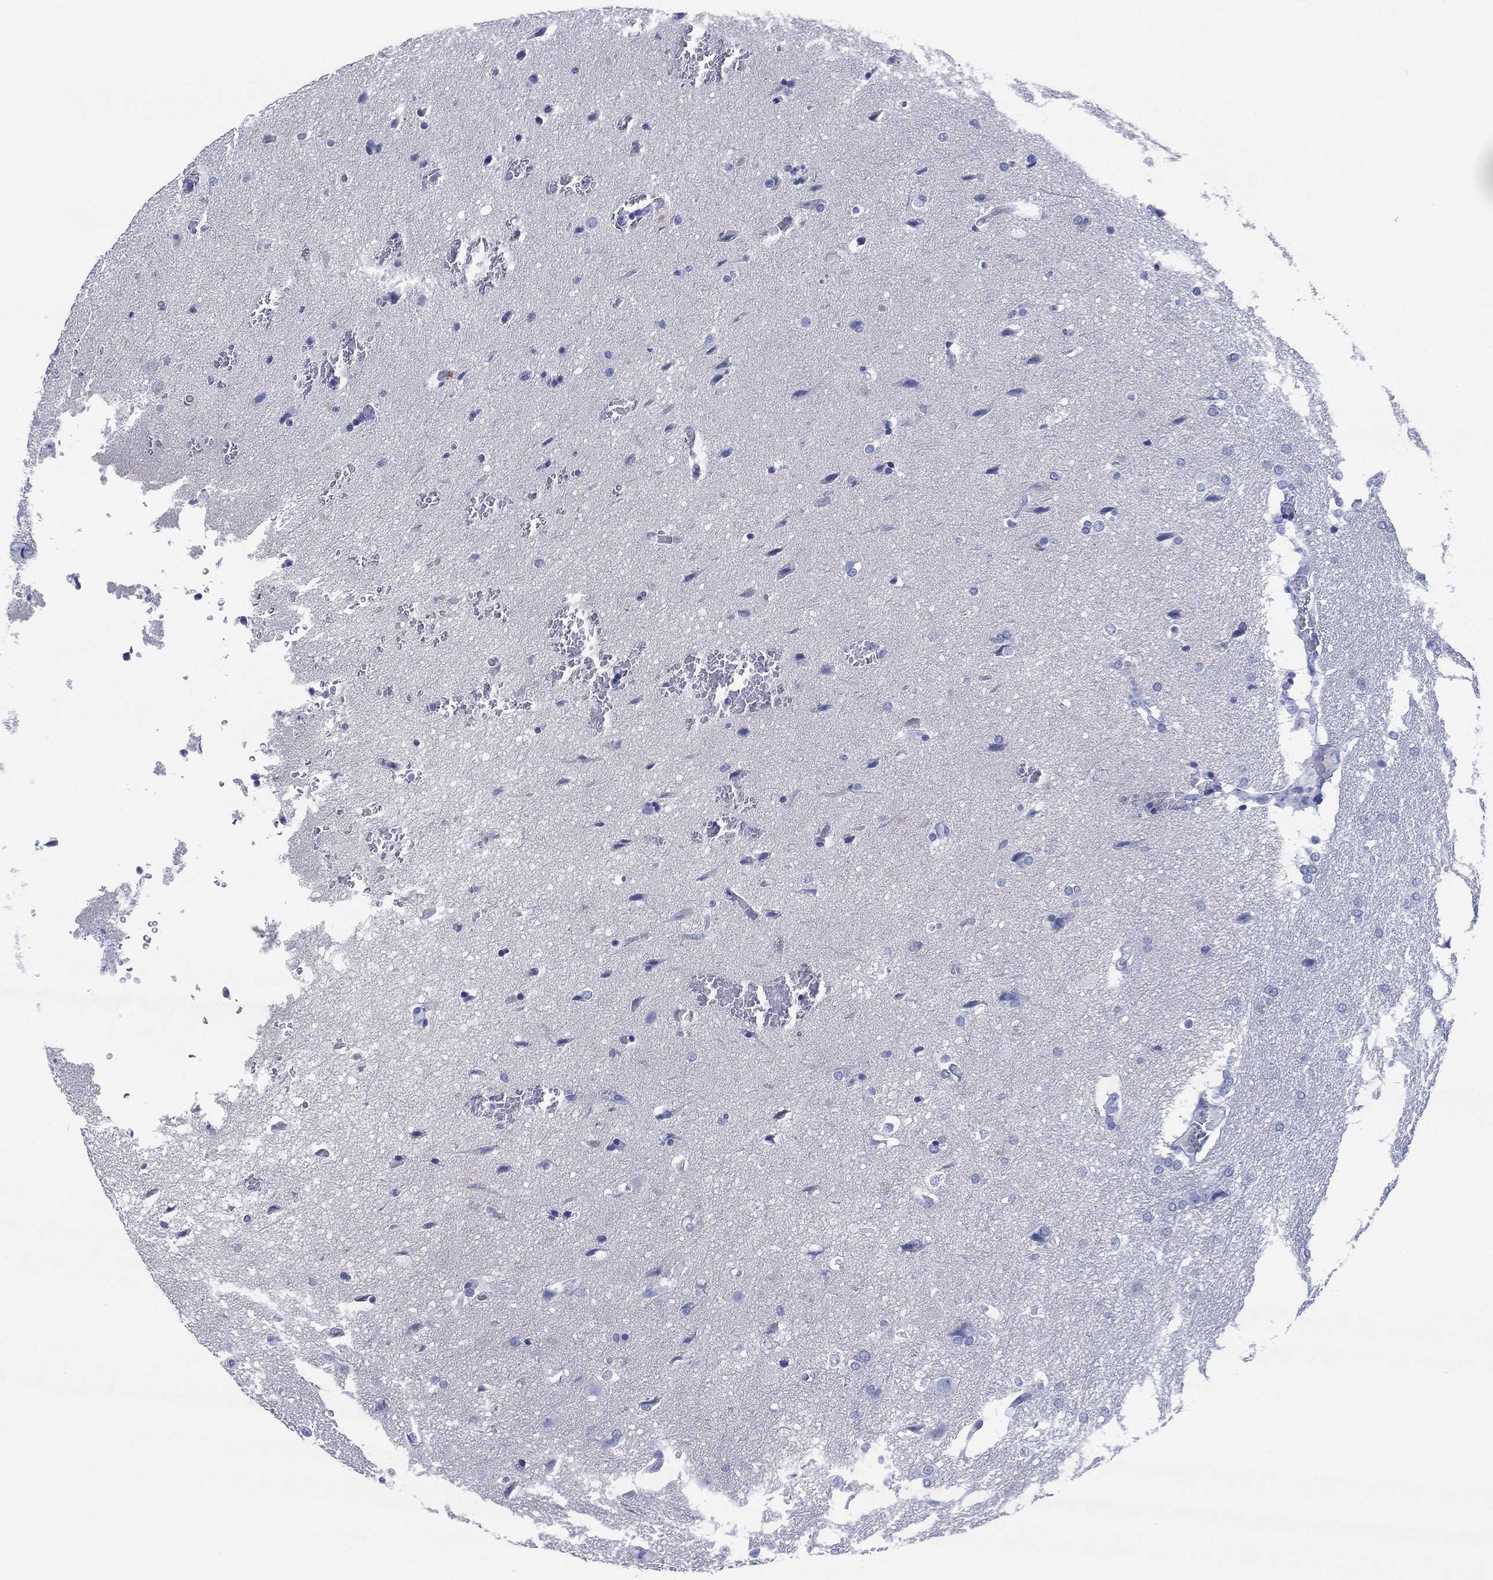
{"staining": {"intensity": "negative", "quantity": "none", "location": "none"}, "tissue": "glioma", "cell_type": "Tumor cells", "image_type": "cancer", "snomed": [{"axis": "morphology", "description": "Glioma, malignant, Low grade"}, {"axis": "topography", "description": "Brain"}], "caption": "Tumor cells show no significant protein positivity in malignant glioma (low-grade).", "gene": "SLC9C2", "patient": {"sex": "female", "age": 32}}